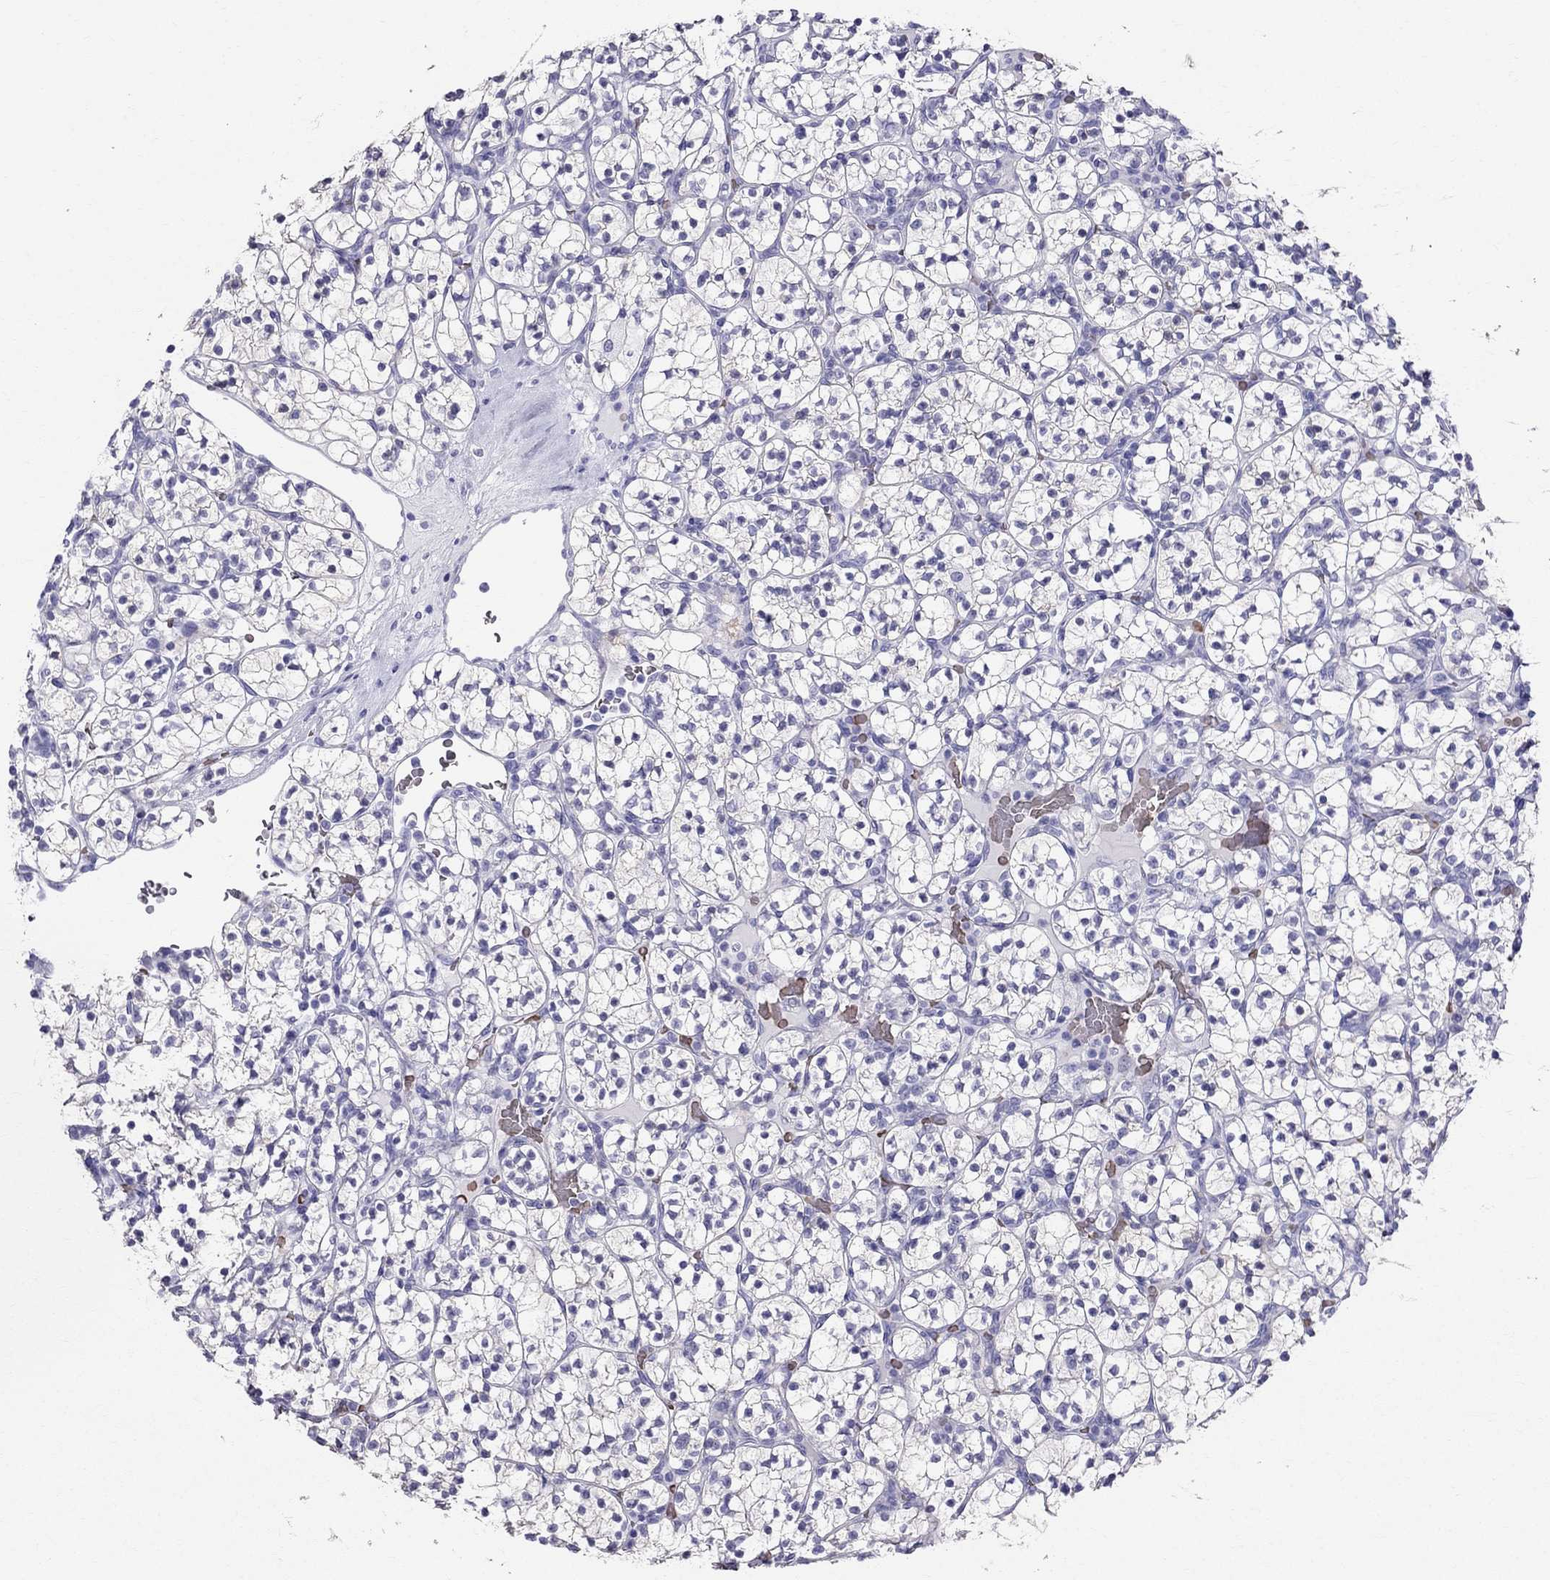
{"staining": {"intensity": "negative", "quantity": "none", "location": "none"}, "tissue": "renal cancer", "cell_type": "Tumor cells", "image_type": "cancer", "snomed": [{"axis": "morphology", "description": "Adenocarcinoma, NOS"}, {"axis": "topography", "description": "Kidney"}], "caption": "DAB (3,3'-diaminobenzidine) immunohistochemical staining of renal cancer (adenocarcinoma) reveals no significant positivity in tumor cells.", "gene": "DNAAF6", "patient": {"sex": "female", "age": 89}}